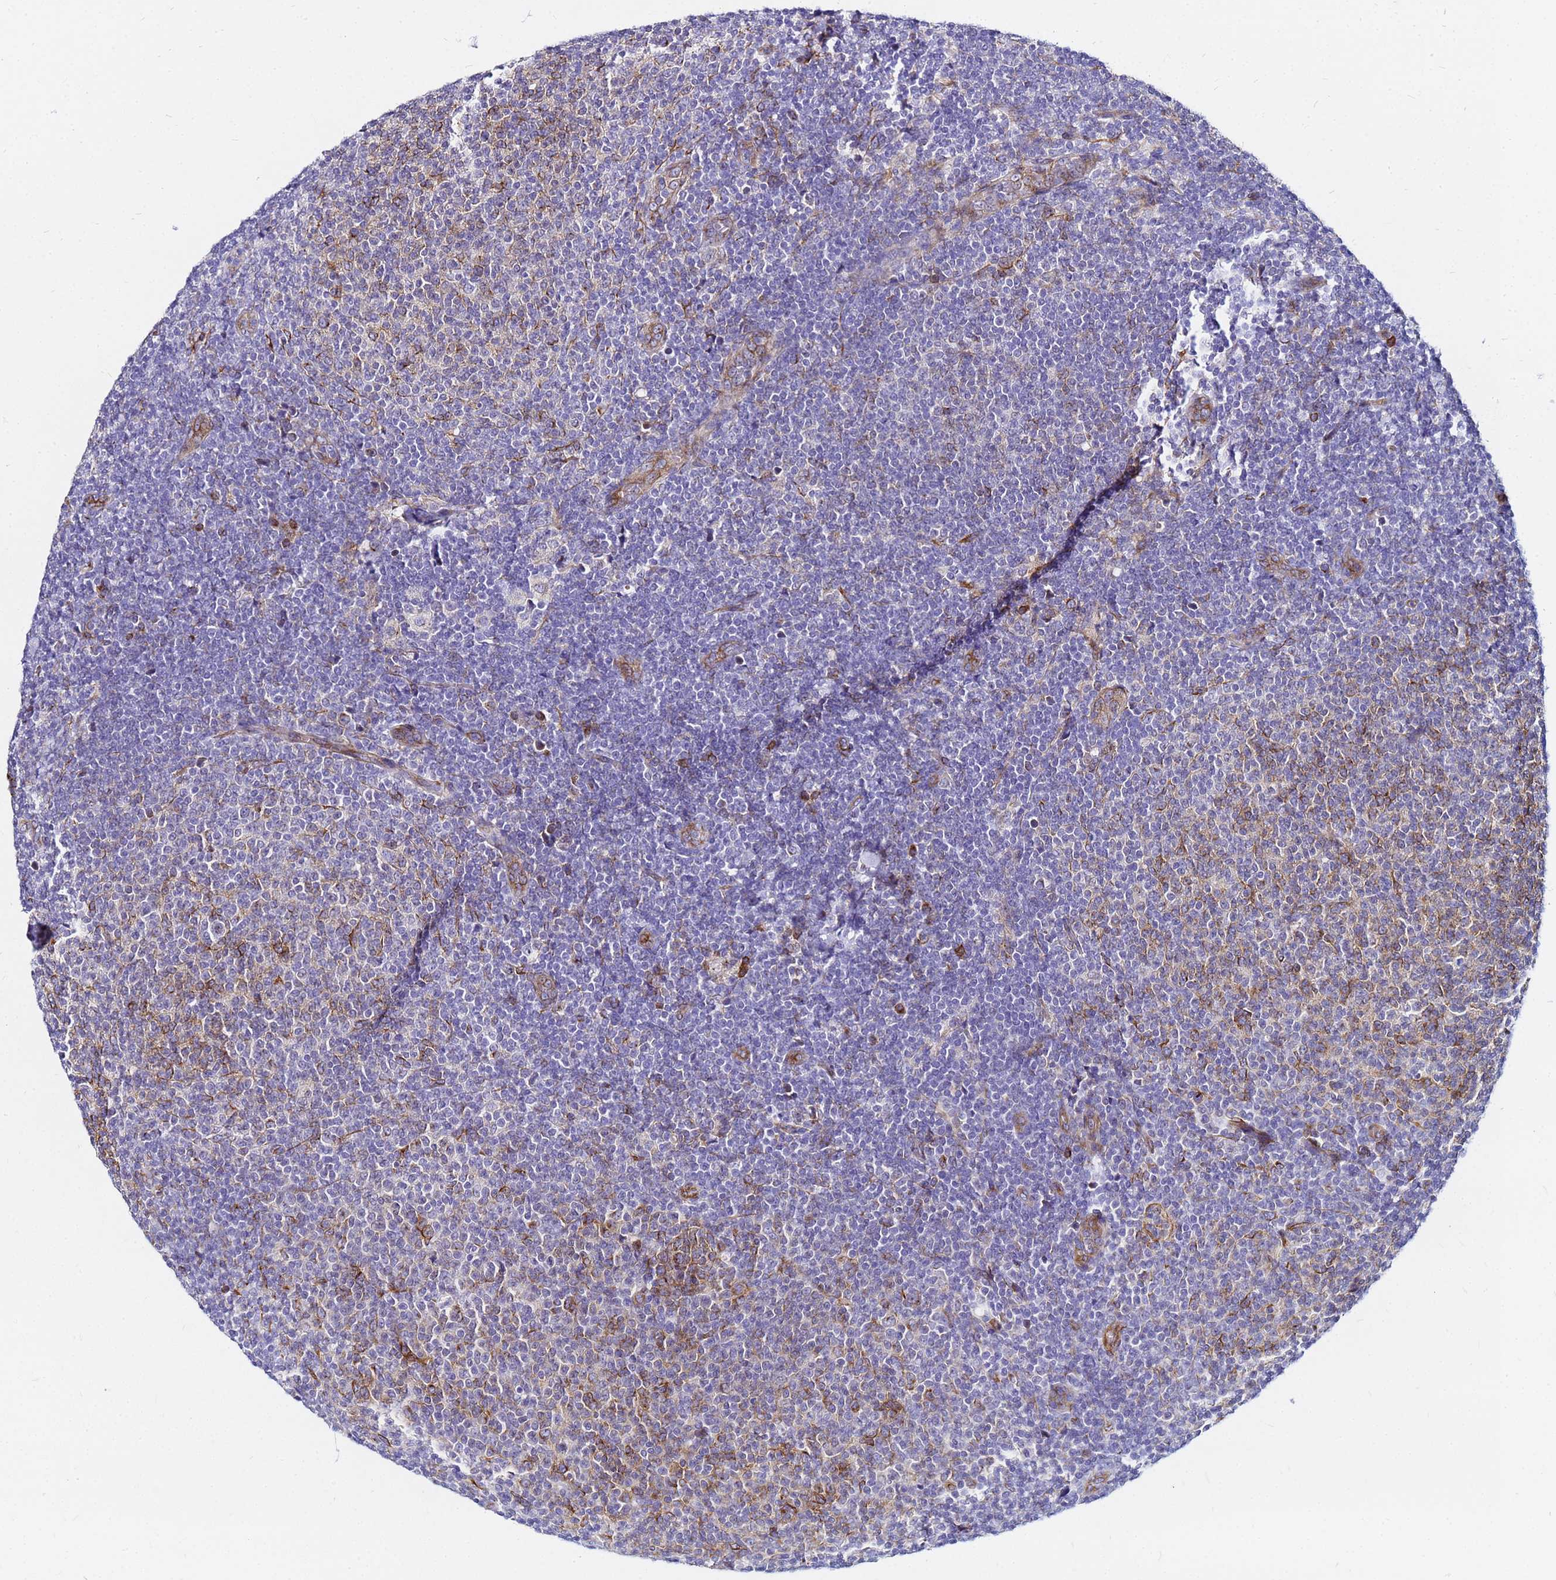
{"staining": {"intensity": "moderate", "quantity": "<25%", "location": "cytoplasmic/membranous"}, "tissue": "lymphoma", "cell_type": "Tumor cells", "image_type": "cancer", "snomed": [{"axis": "morphology", "description": "Malignant lymphoma, non-Hodgkin's type, Low grade"}, {"axis": "topography", "description": "Lymph node"}], "caption": "This is a histology image of immunohistochemistry (IHC) staining of lymphoma, which shows moderate staining in the cytoplasmic/membranous of tumor cells.", "gene": "TUBA8", "patient": {"sex": "male", "age": 66}}